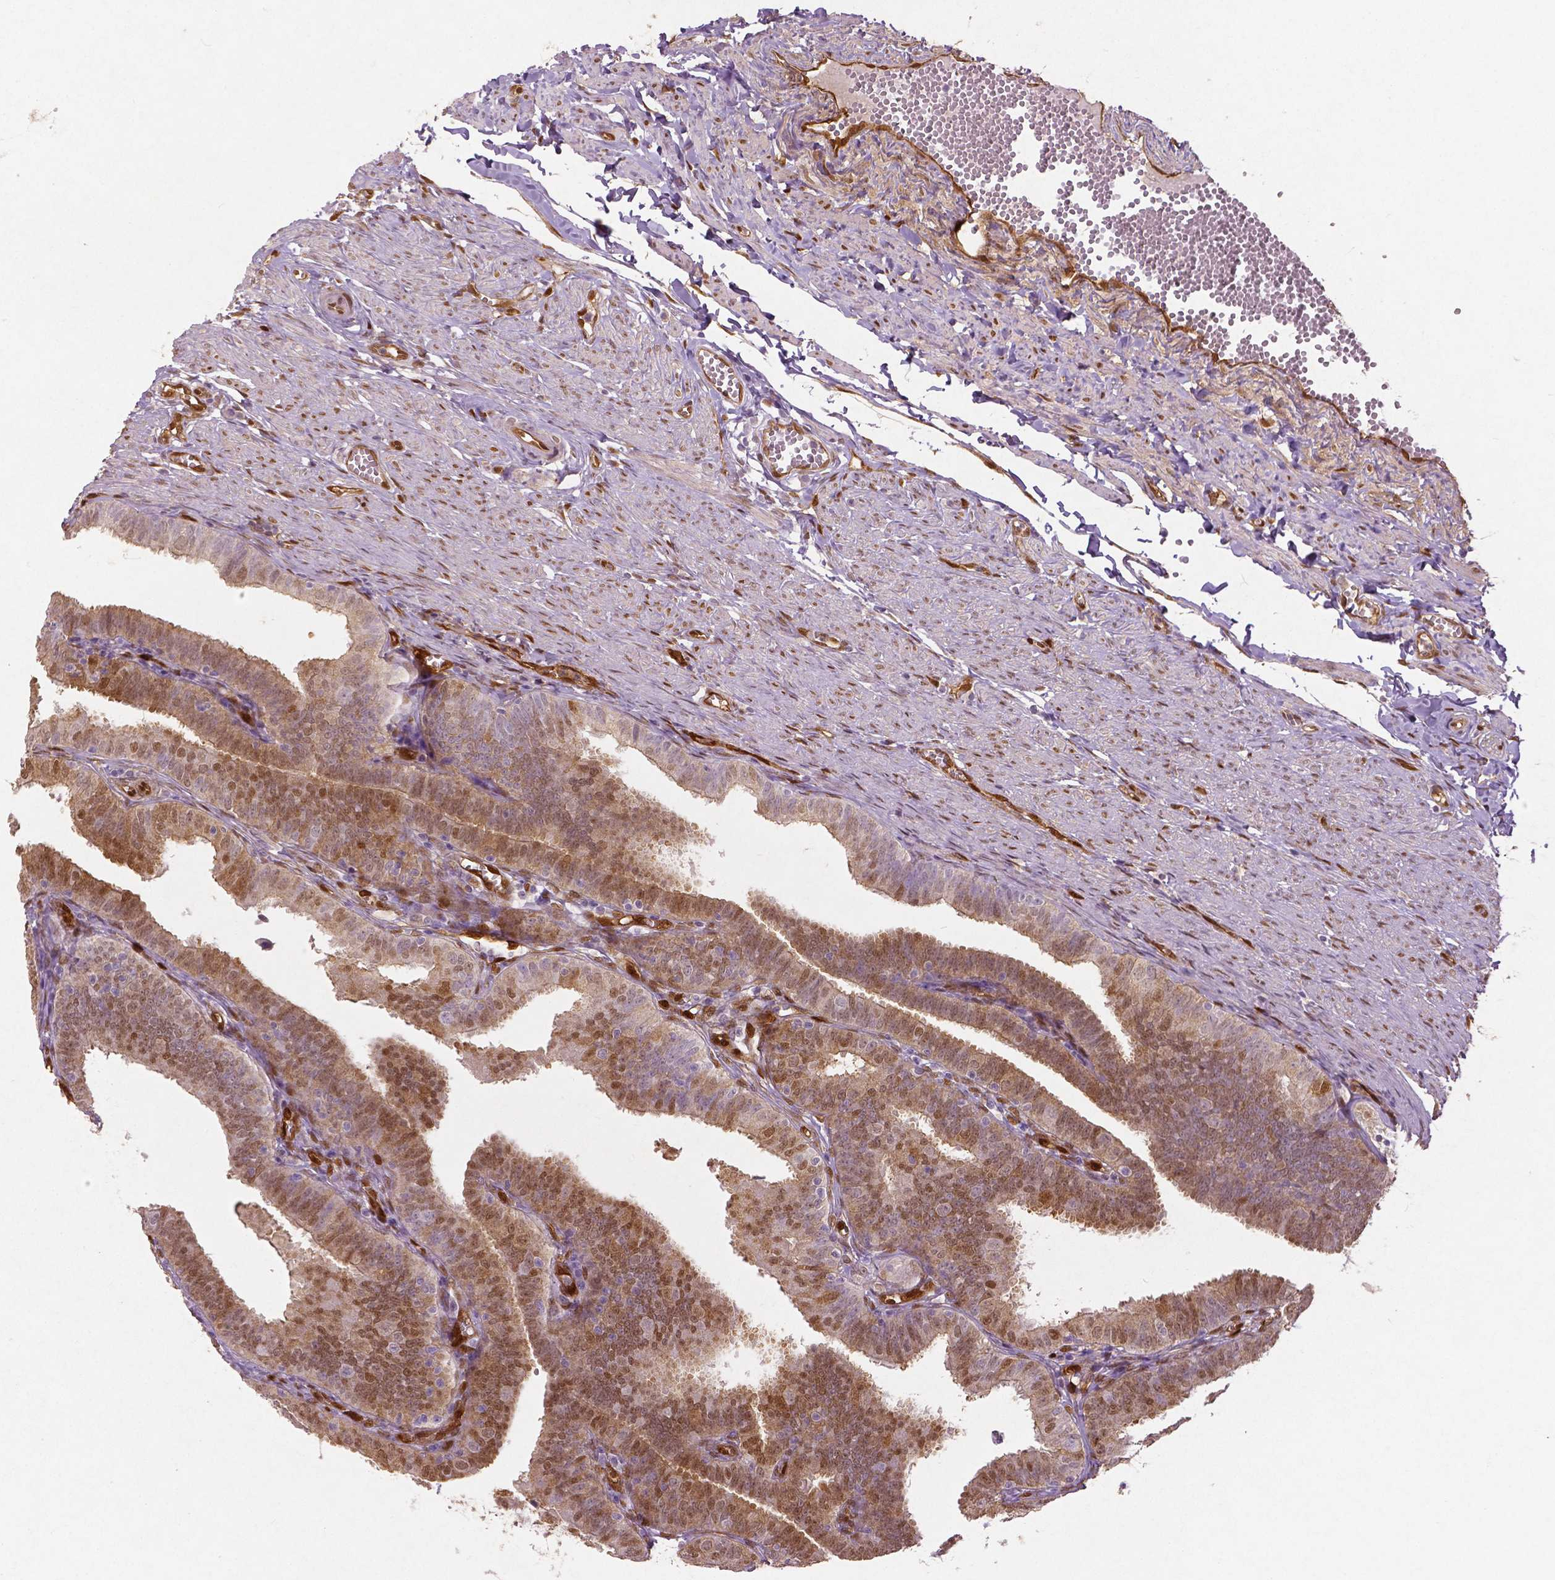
{"staining": {"intensity": "moderate", "quantity": ">75%", "location": "cytoplasmic/membranous,nuclear"}, "tissue": "fallopian tube", "cell_type": "Glandular cells", "image_type": "normal", "snomed": [{"axis": "morphology", "description": "Normal tissue, NOS"}, {"axis": "topography", "description": "Fallopian tube"}], "caption": "Human fallopian tube stained for a protein (brown) shows moderate cytoplasmic/membranous,nuclear positive expression in about >75% of glandular cells.", "gene": "WWTR1", "patient": {"sex": "female", "age": 25}}